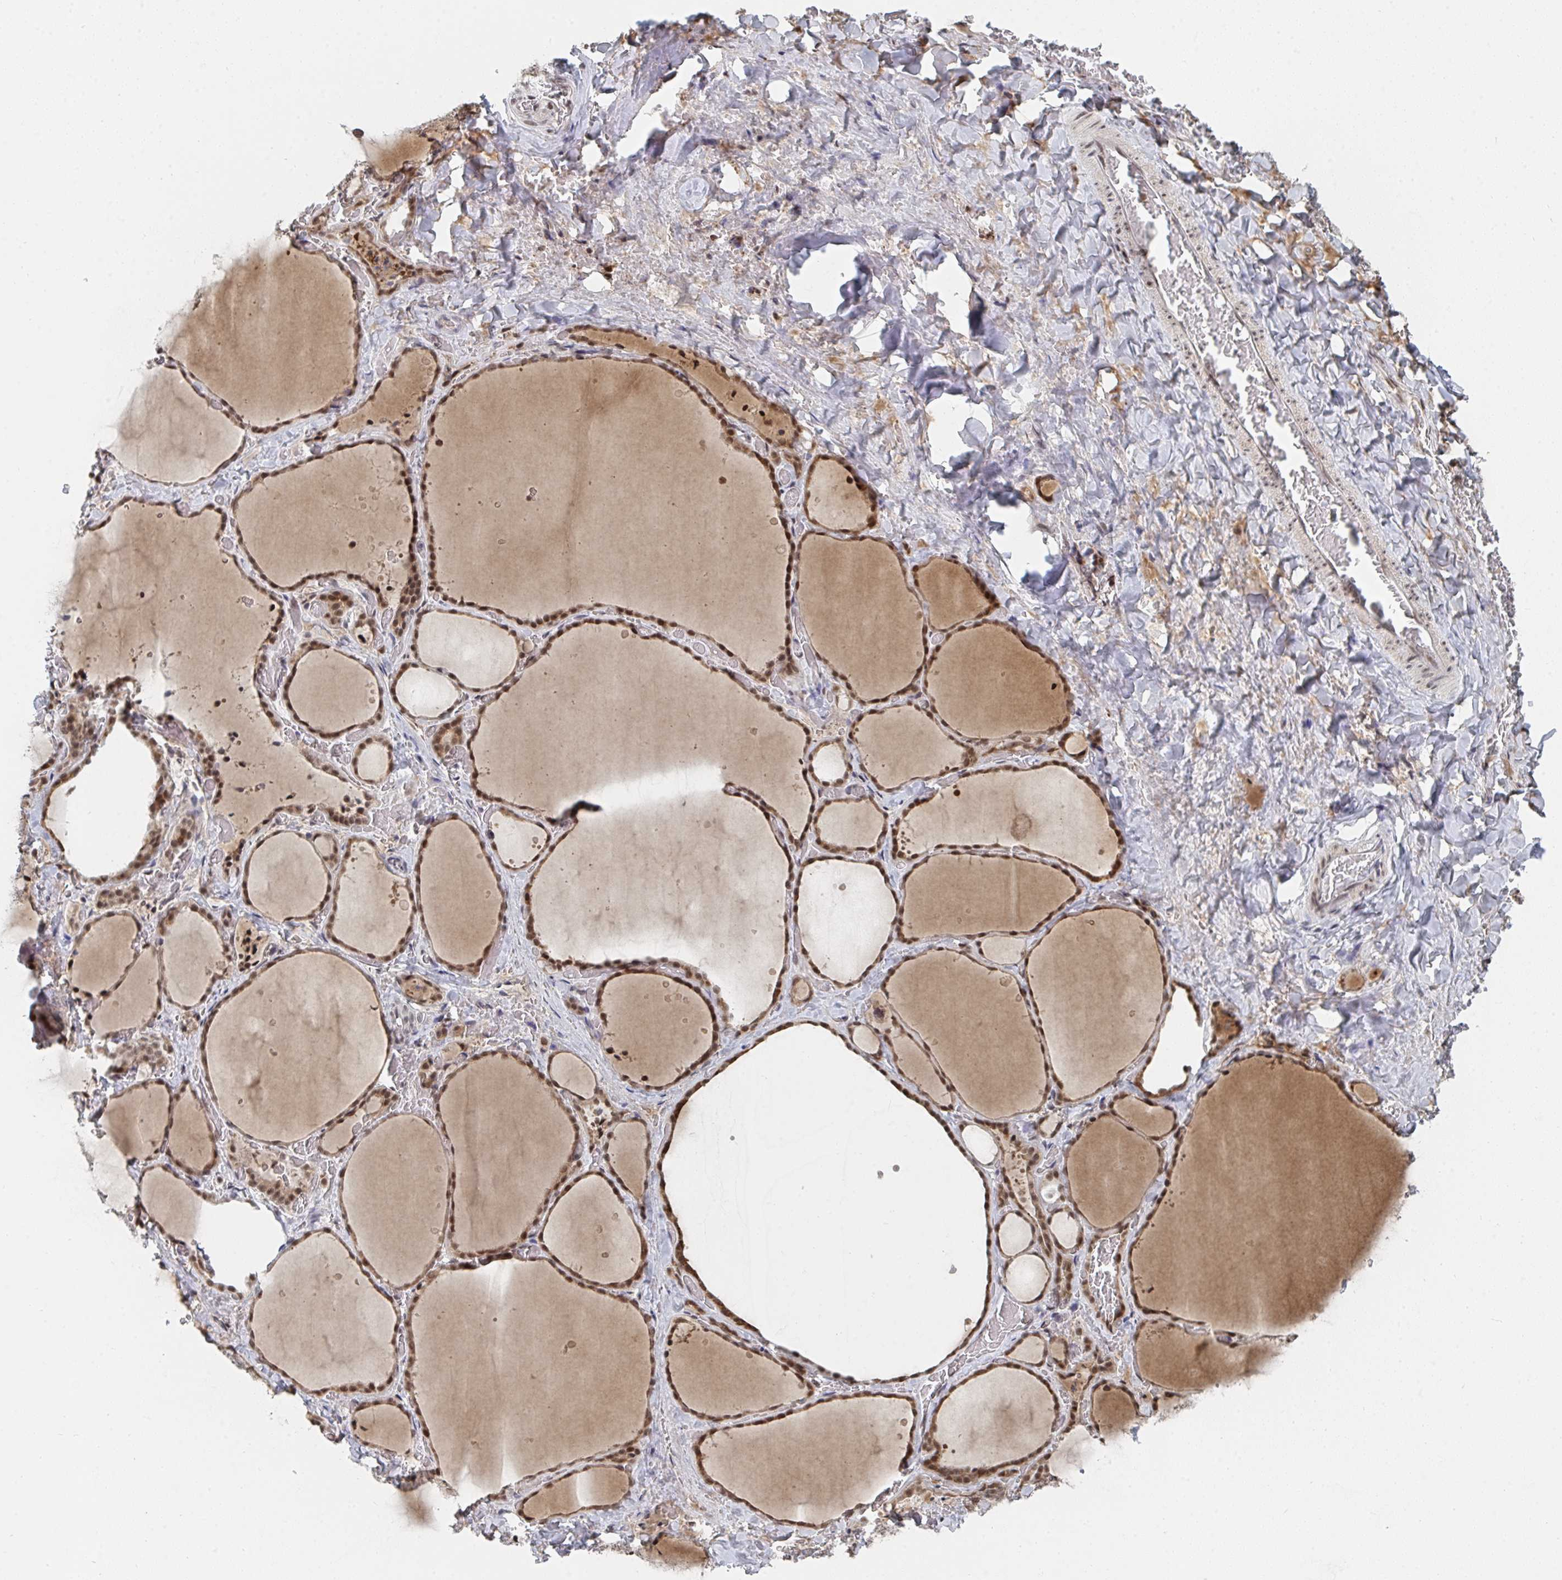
{"staining": {"intensity": "moderate", "quantity": ">75%", "location": "cytoplasmic/membranous,nuclear"}, "tissue": "thyroid gland", "cell_type": "Glandular cells", "image_type": "normal", "snomed": [{"axis": "morphology", "description": "Normal tissue, NOS"}, {"axis": "topography", "description": "Thyroid gland"}], "caption": "Thyroid gland stained with a brown dye reveals moderate cytoplasmic/membranous,nuclear positive staining in approximately >75% of glandular cells.", "gene": "MBNL1", "patient": {"sex": "female", "age": 36}}